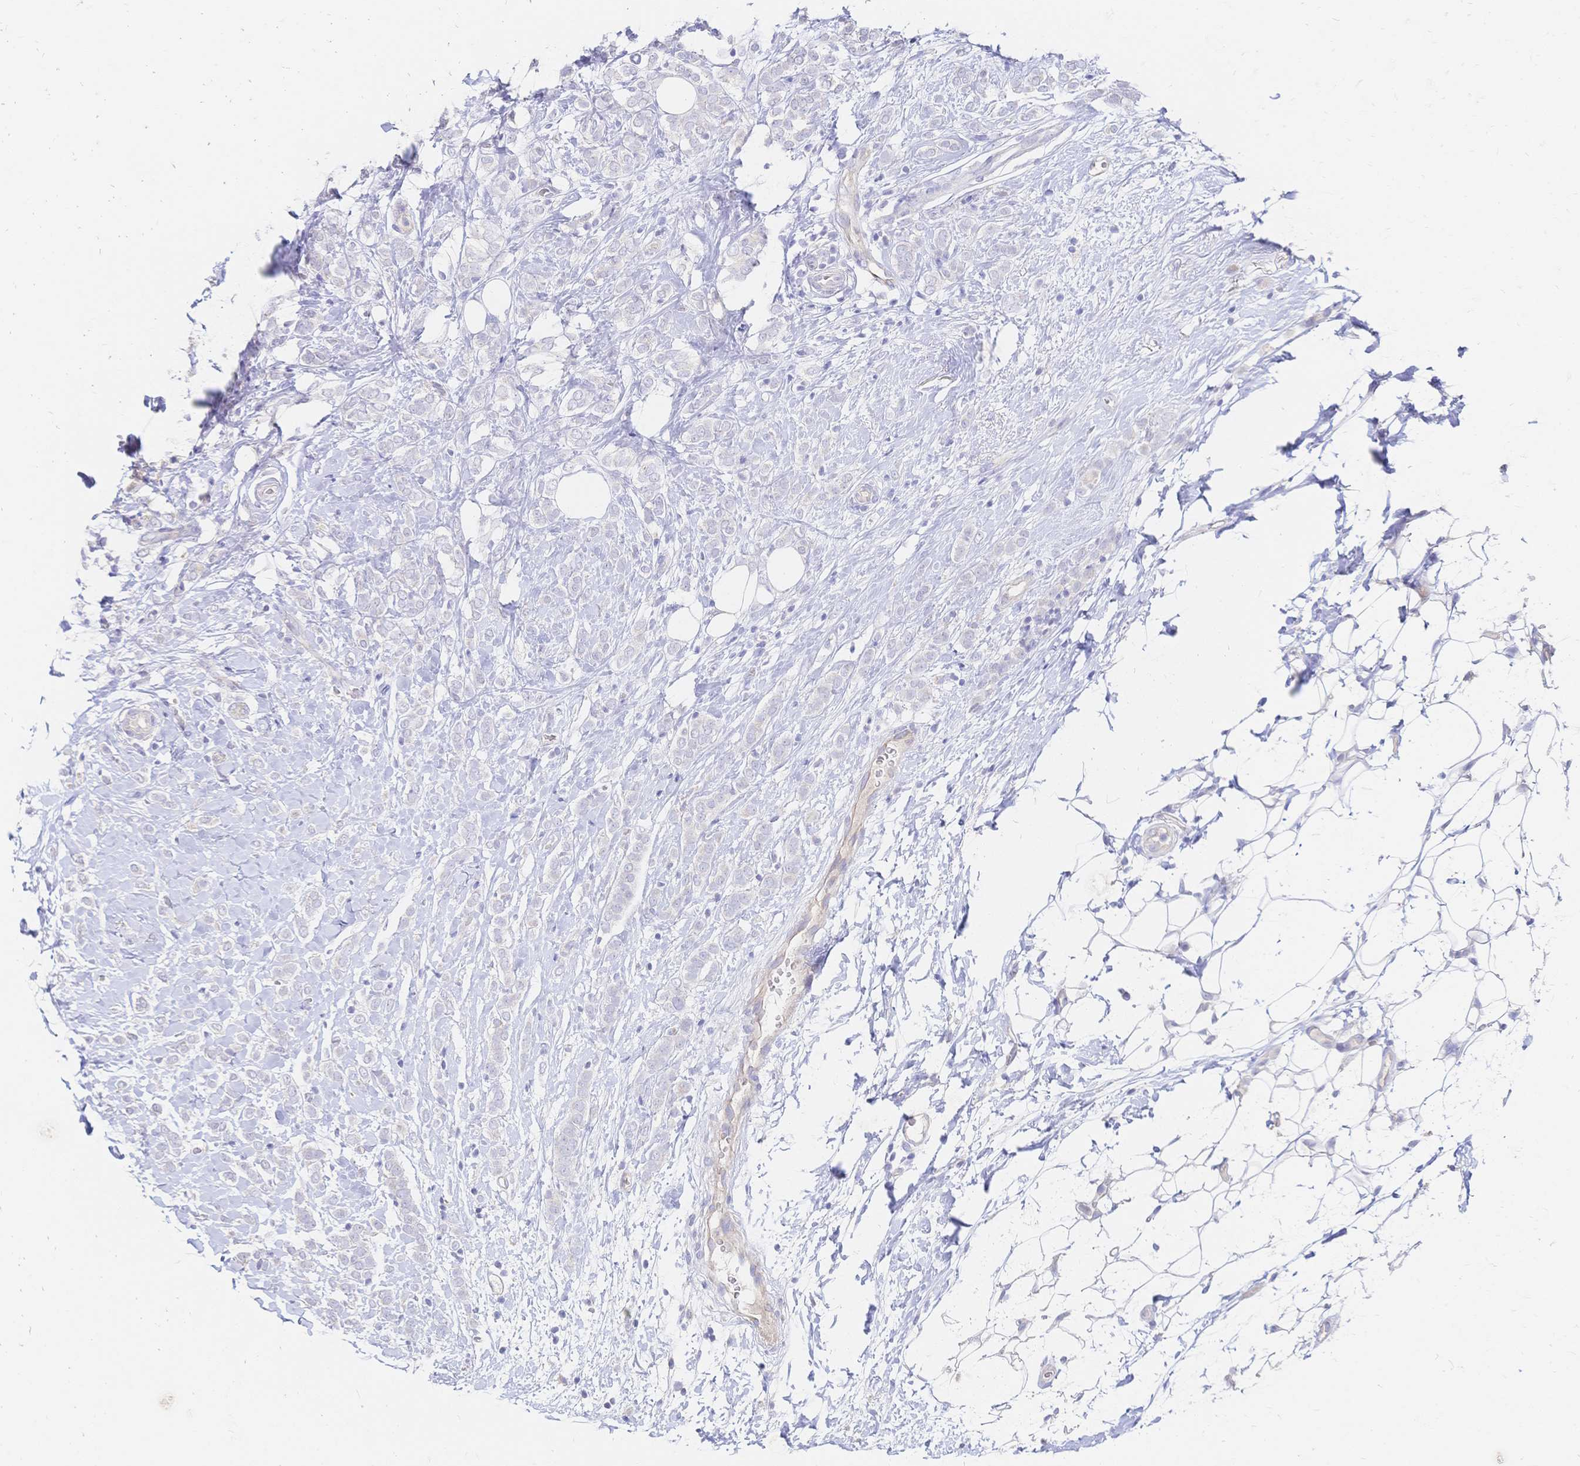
{"staining": {"intensity": "negative", "quantity": "none", "location": "none"}, "tissue": "breast cancer", "cell_type": "Tumor cells", "image_type": "cancer", "snomed": [{"axis": "morphology", "description": "Lobular carcinoma"}, {"axis": "topography", "description": "Breast"}], "caption": "Photomicrograph shows no significant protein staining in tumor cells of breast lobular carcinoma.", "gene": "VWC2L", "patient": {"sex": "female", "age": 49}}